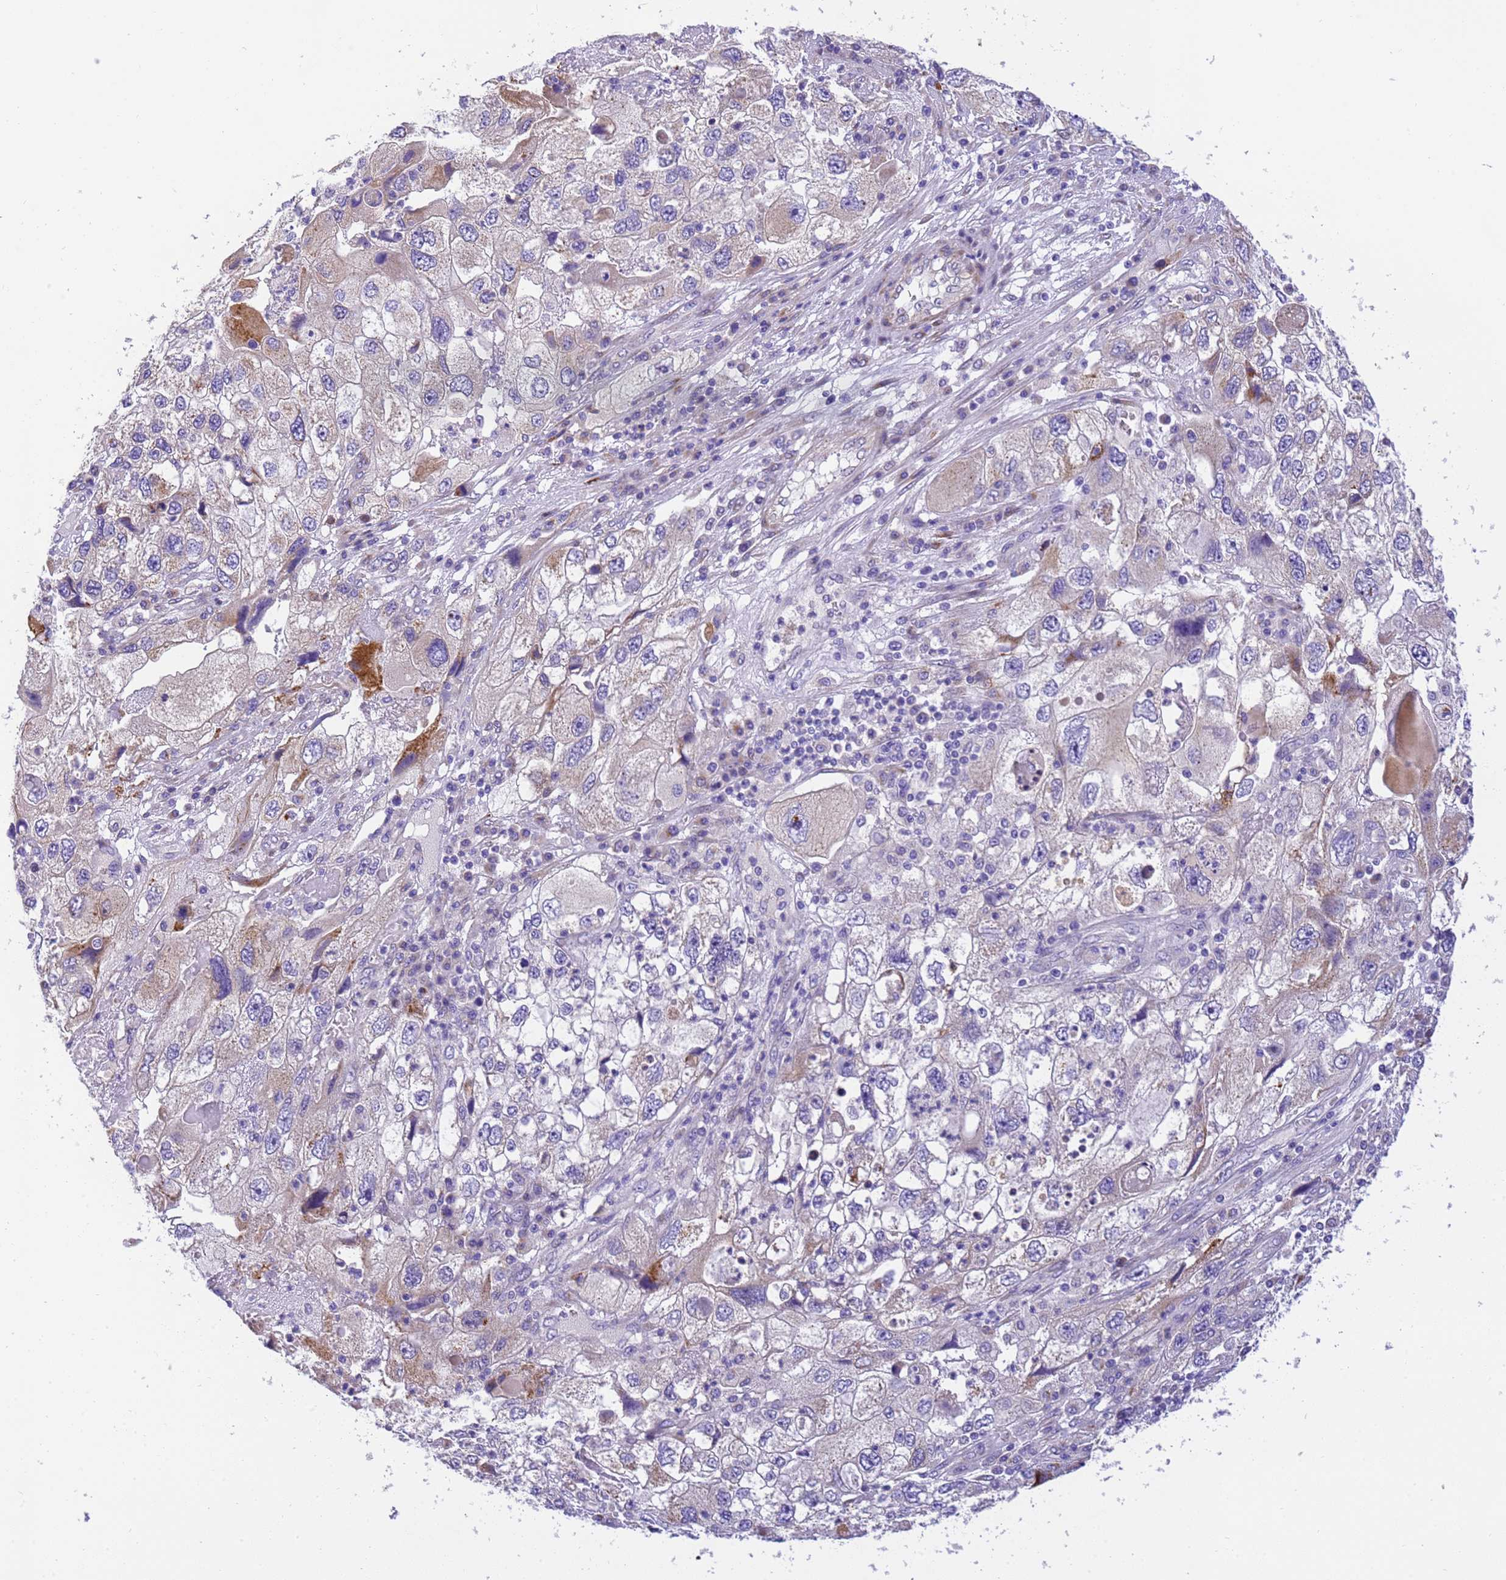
{"staining": {"intensity": "moderate", "quantity": "<25%", "location": "cytoplasmic/membranous"}, "tissue": "endometrial cancer", "cell_type": "Tumor cells", "image_type": "cancer", "snomed": [{"axis": "morphology", "description": "Adenocarcinoma, NOS"}, {"axis": "topography", "description": "Endometrium"}], "caption": "Endometrial adenocarcinoma tissue exhibits moderate cytoplasmic/membranous positivity in approximately <25% of tumor cells, visualized by immunohistochemistry.", "gene": "RHBDD3", "patient": {"sex": "female", "age": 49}}